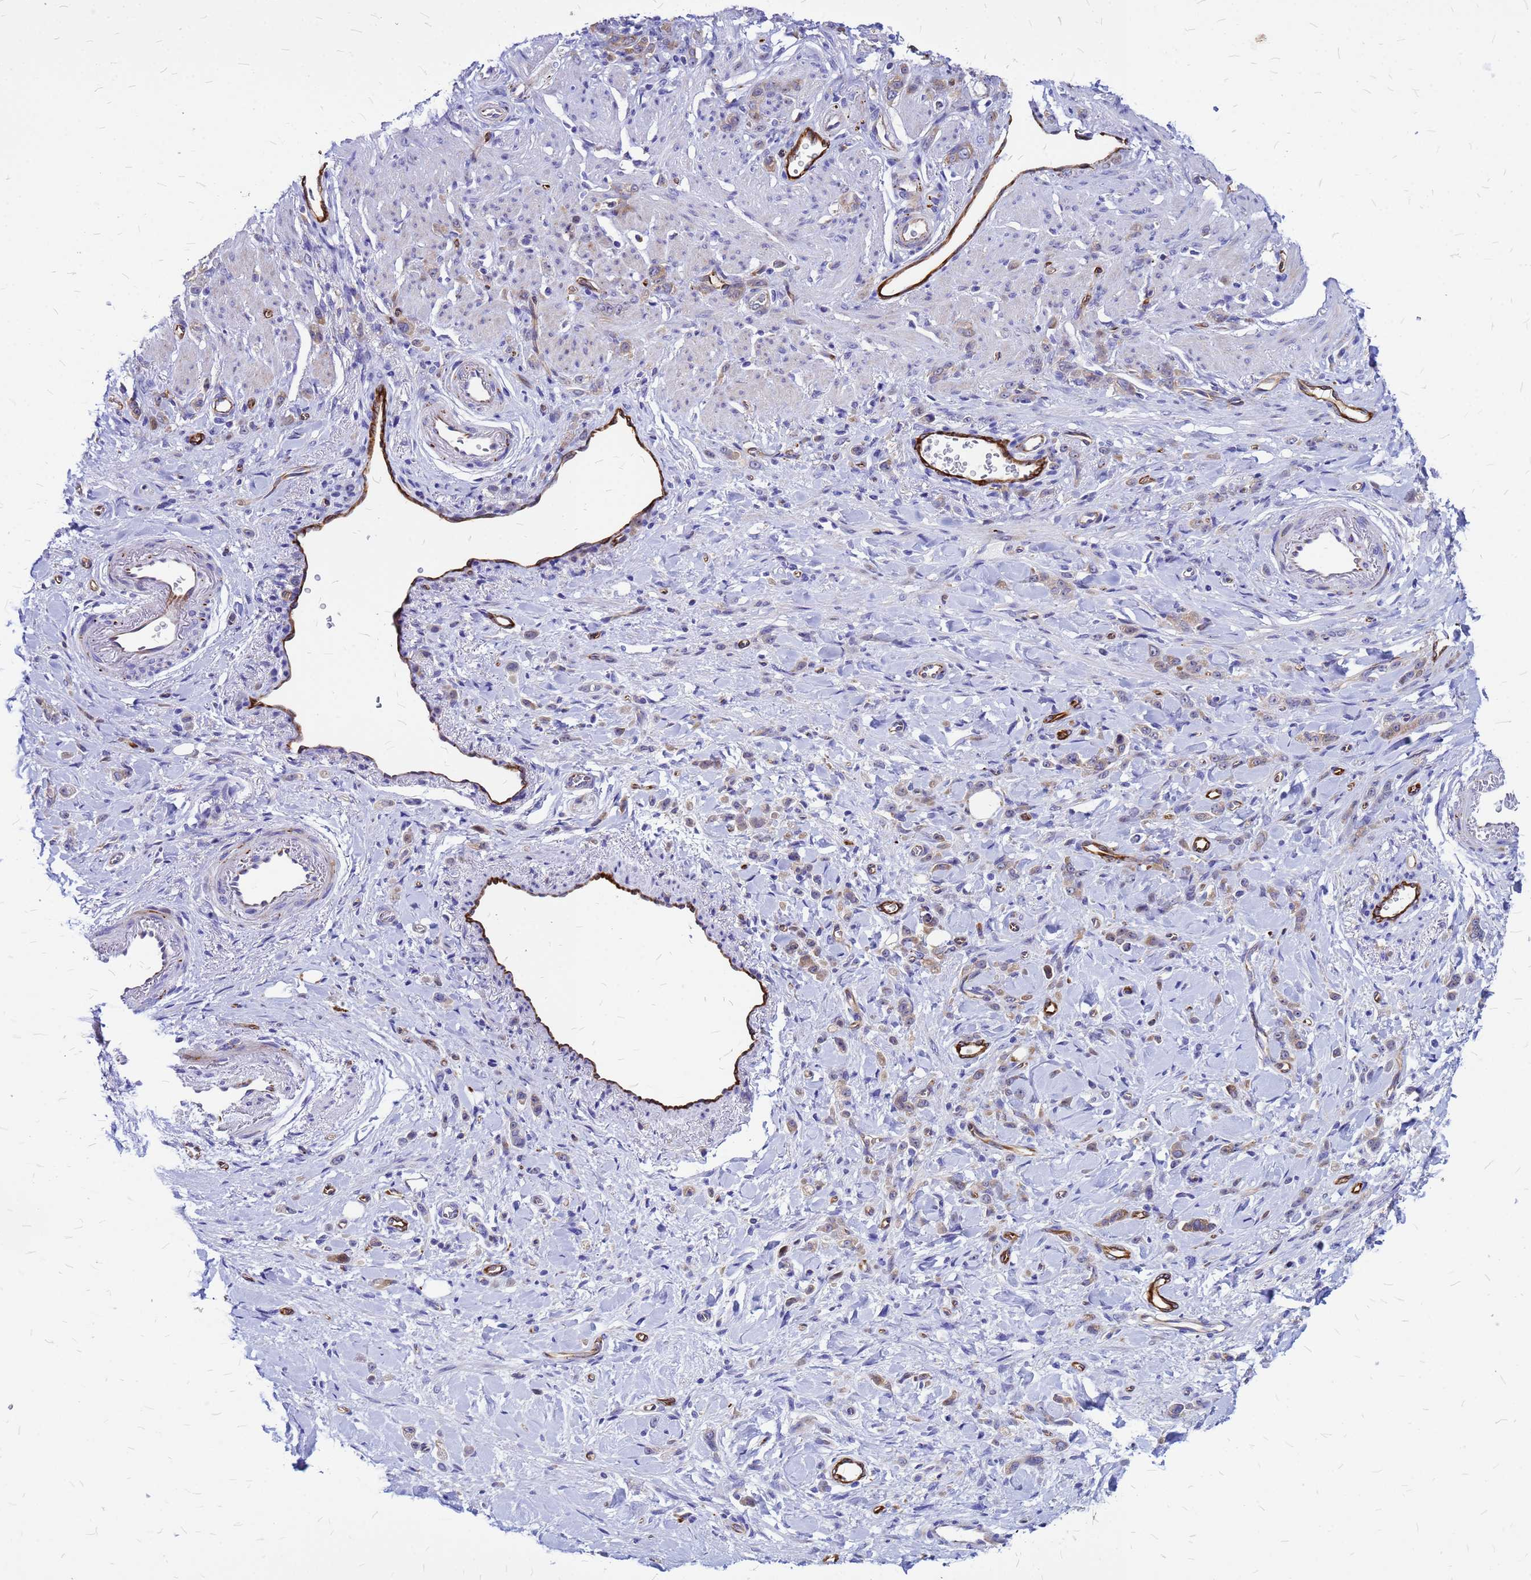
{"staining": {"intensity": "moderate", "quantity": "25%-75%", "location": "cytoplasmic/membranous"}, "tissue": "stomach cancer", "cell_type": "Tumor cells", "image_type": "cancer", "snomed": [{"axis": "morphology", "description": "Normal tissue, NOS"}, {"axis": "morphology", "description": "Adenocarcinoma, NOS"}, {"axis": "topography", "description": "Stomach"}], "caption": "Human stomach cancer (adenocarcinoma) stained for a protein (brown) shows moderate cytoplasmic/membranous positive positivity in approximately 25%-75% of tumor cells.", "gene": "NOSTRIN", "patient": {"sex": "male", "age": 82}}